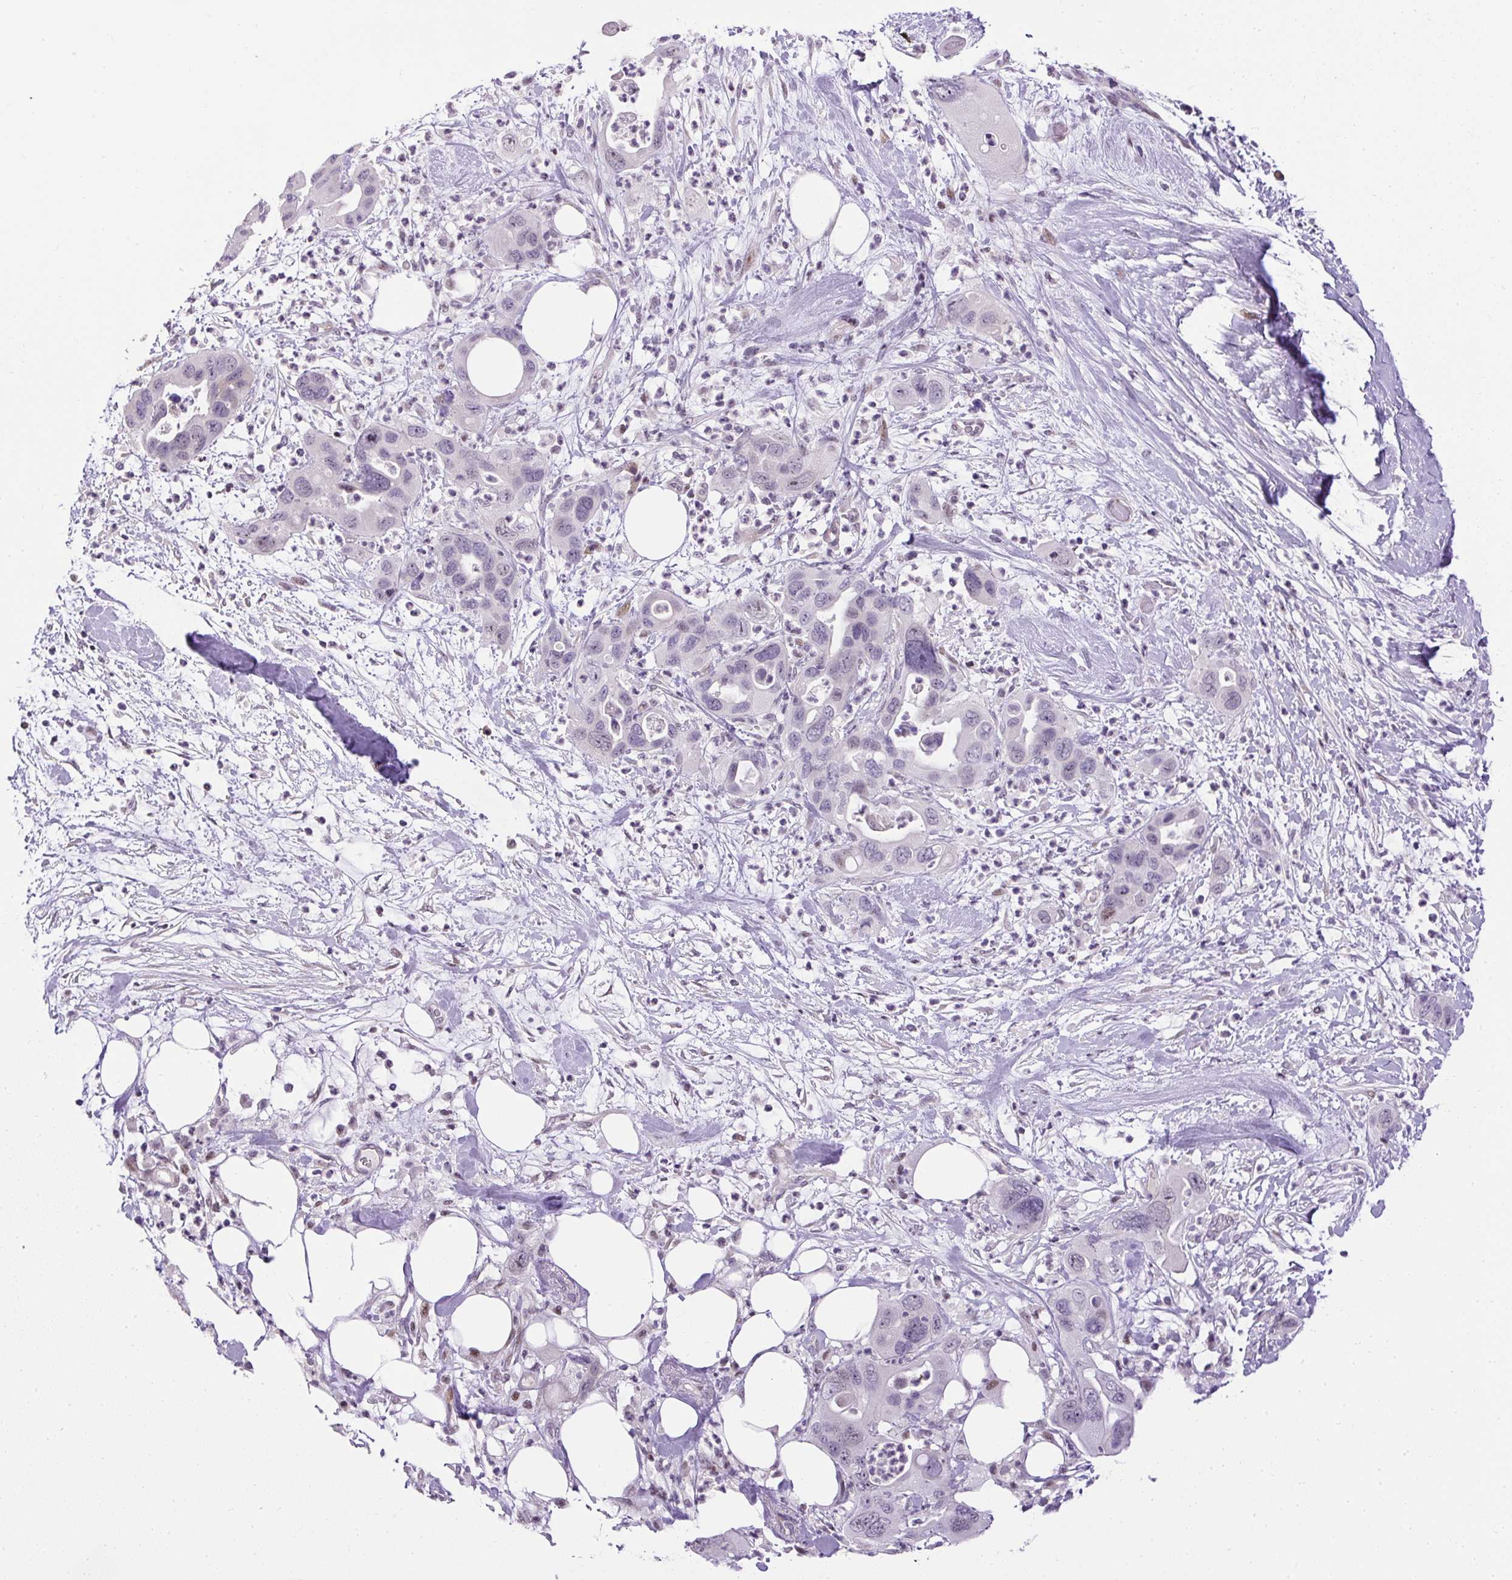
{"staining": {"intensity": "weak", "quantity": "<25%", "location": "nuclear"}, "tissue": "pancreatic cancer", "cell_type": "Tumor cells", "image_type": "cancer", "snomed": [{"axis": "morphology", "description": "Adenocarcinoma, NOS"}, {"axis": "topography", "description": "Pancreas"}], "caption": "DAB immunohistochemical staining of human adenocarcinoma (pancreatic) shows no significant staining in tumor cells.", "gene": "ARHGEF18", "patient": {"sex": "female", "age": 71}}